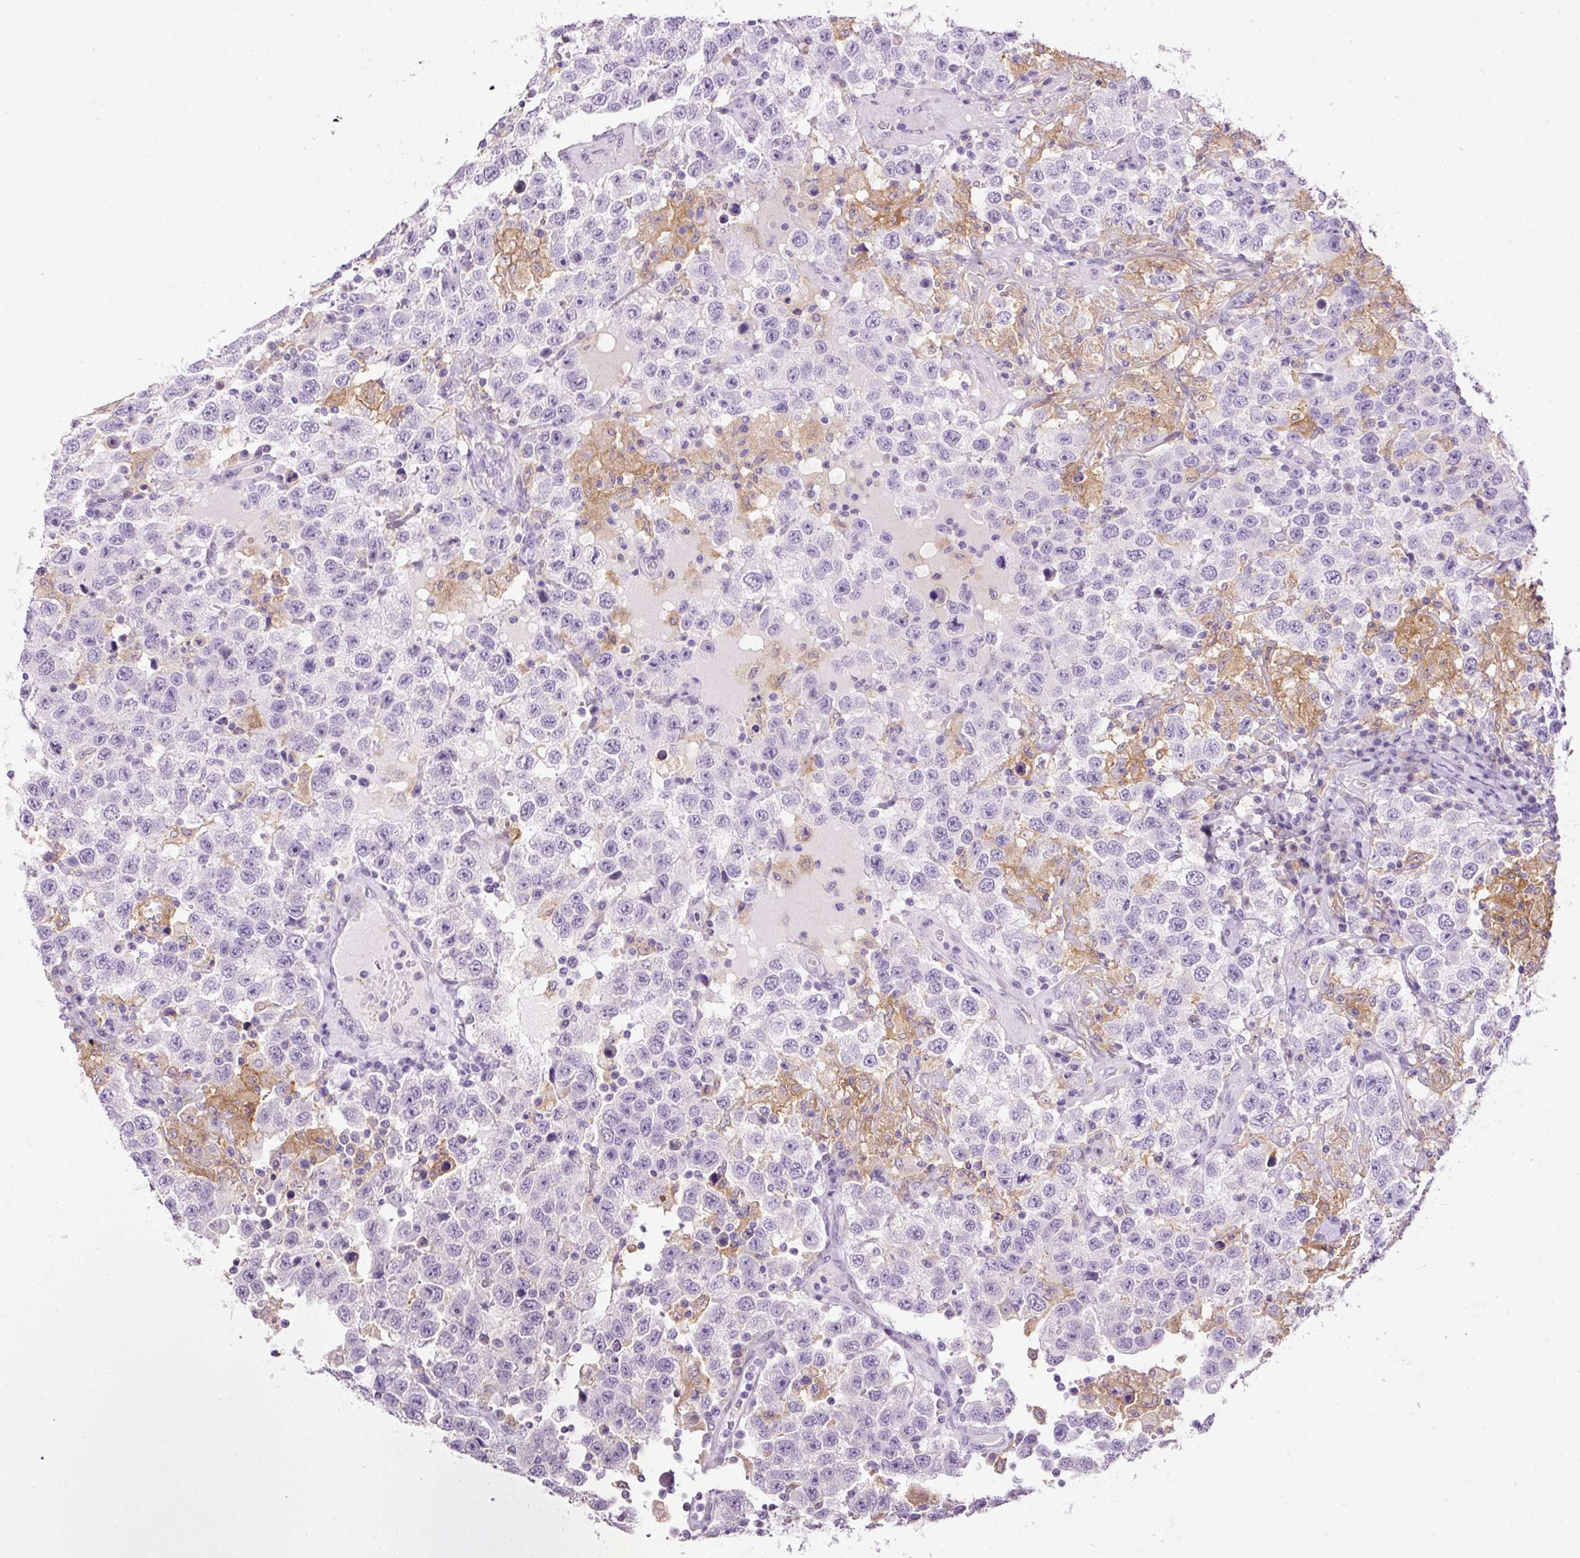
{"staining": {"intensity": "negative", "quantity": "none", "location": "none"}, "tissue": "testis cancer", "cell_type": "Tumor cells", "image_type": "cancer", "snomed": [{"axis": "morphology", "description": "Seminoma, NOS"}, {"axis": "topography", "description": "Testis"}], "caption": "A photomicrograph of human testis cancer is negative for staining in tumor cells.", "gene": "SRC", "patient": {"sex": "male", "age": 41}}